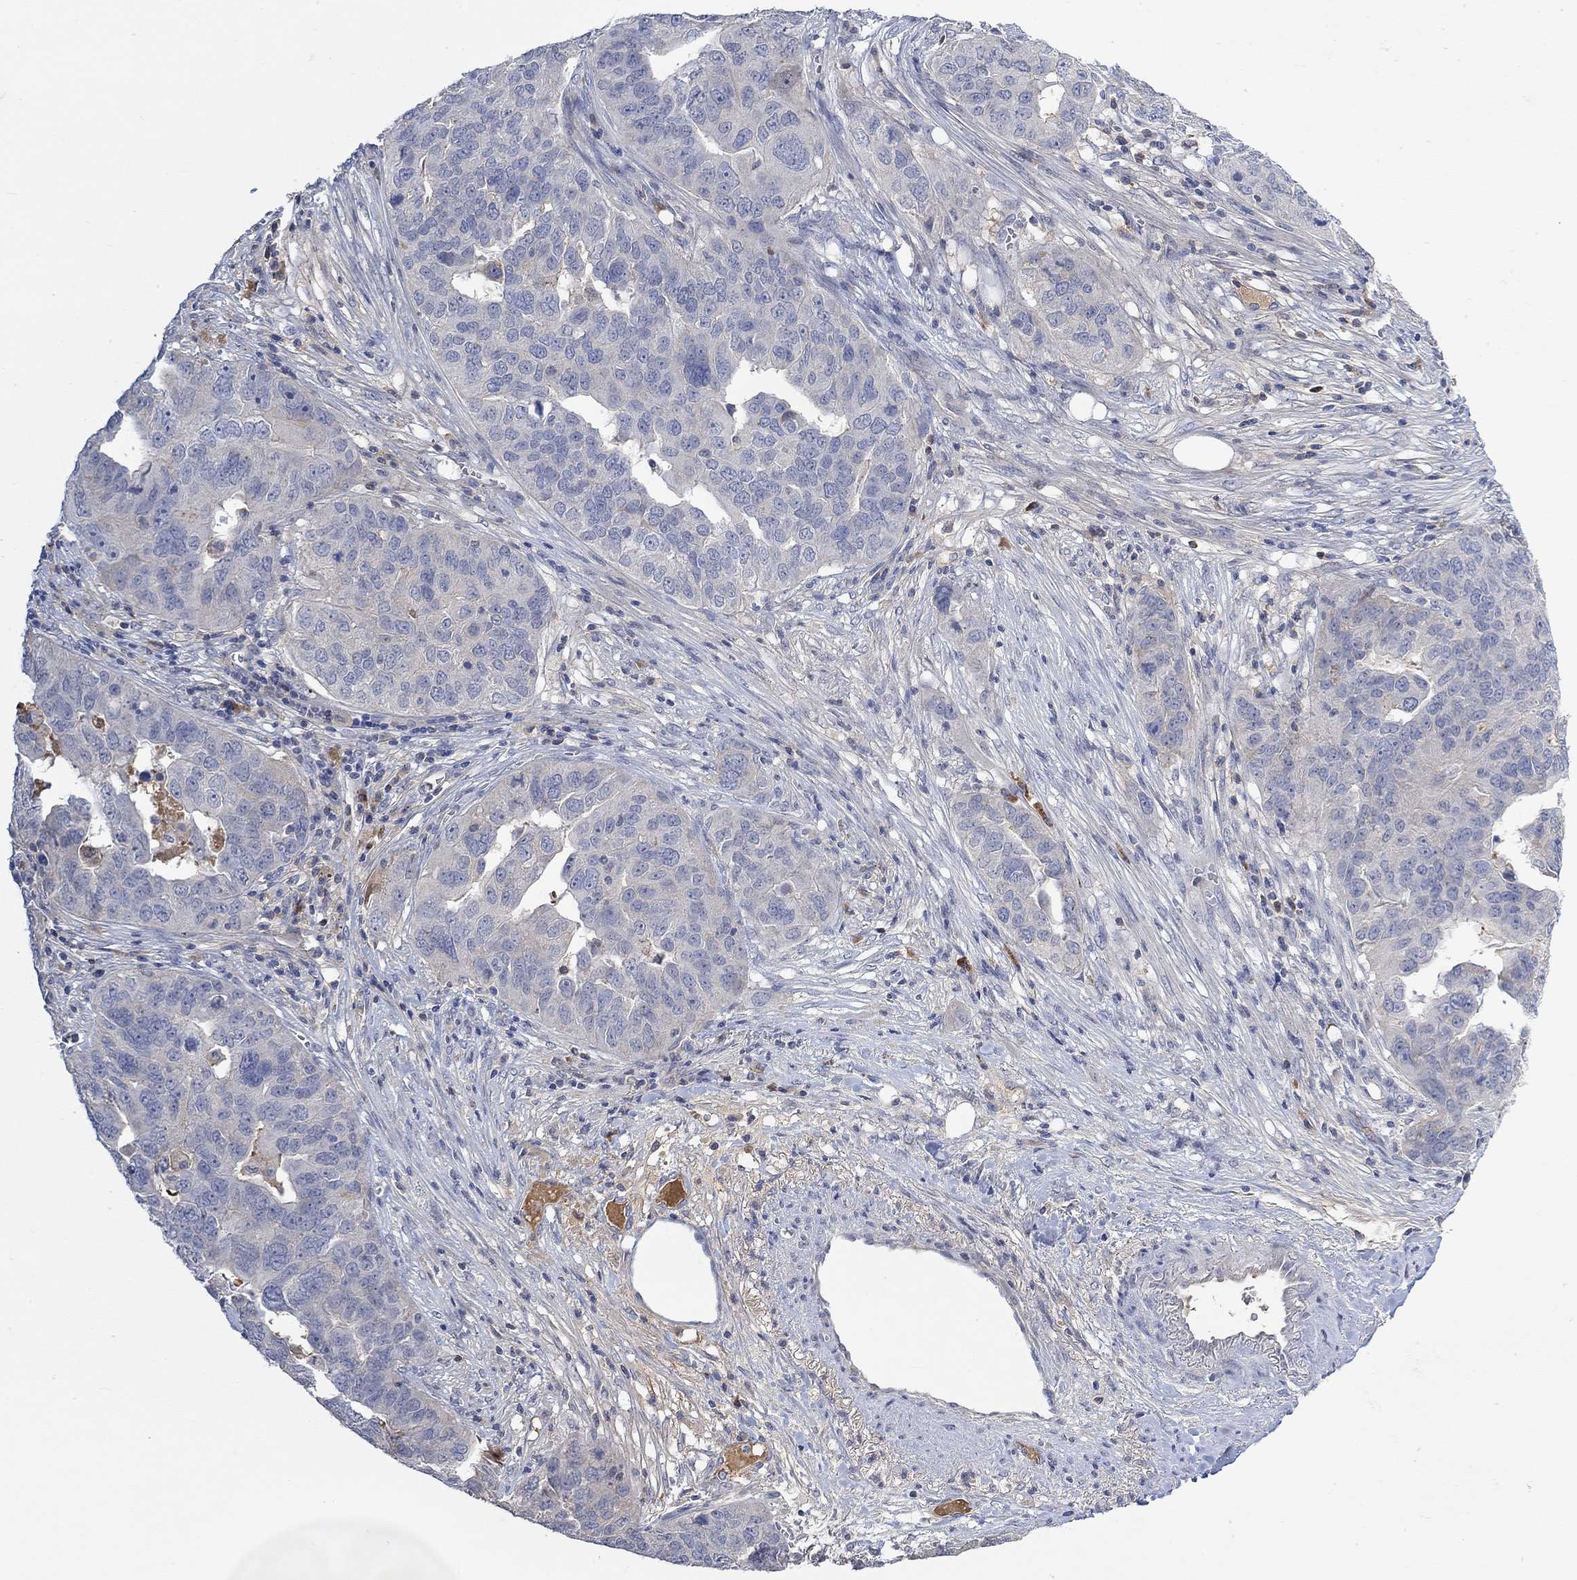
{"staining": {"intensity": "negative", "quantity": "none", "location": "none"}, "tissue": "ovarian cancer", "cell_type": "Tumor cells", "image_type": "cancer", "snomed": [{"axis": "morphology", "description": "Carcinoma, endometroid"}, {"axis": "topography", "description": "Soft tissue"}, {"axis": "topography", "description": "Ovary"}], "caption": "Immunohistochemical staining of endometroid carcinoma (ovarian) reveals no significant positivity in tumor cells.", "gene": "MSTN", "patient": {"sex": "female", "age": 52}}